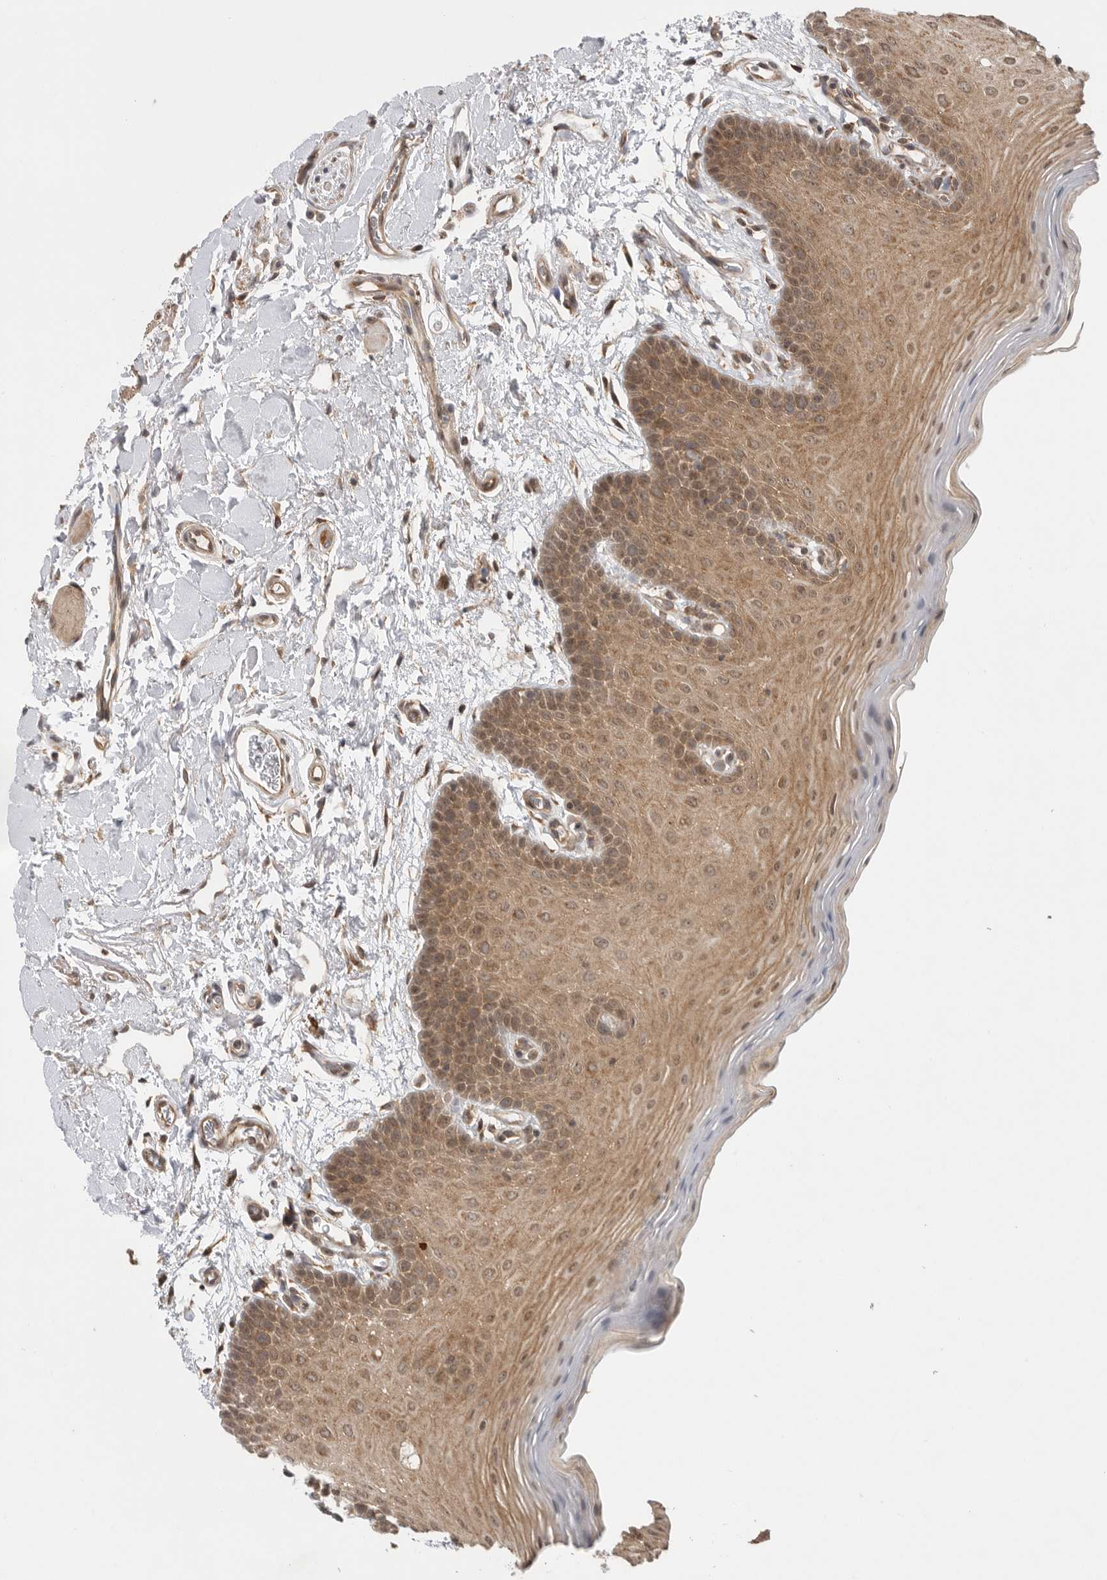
{"staining": {"intensity": "moderate", "quantity": ">75%", "location": "cytoplasmic/membranous,nuclear"}, "tissue": "oral mucosa", "cell_type": "Squamous epithelial cells", "image_type": "normal", "snomed": [{"axis": "morphology", "description": "Normal tissue, NOS"}, {"axis": "topography", "description": "Oral tissue"}], "caption": "Moderate cytoplasmic/membranous,nuclear positivity is appreciated in about >75% of squamous epithelial cells in unremarkable oral mucosa. The protein of interest is shown in brown color, while the nuclei are stained blue.", "gene": "VPS50", "patient": {"sex": "male", "age": 62}}